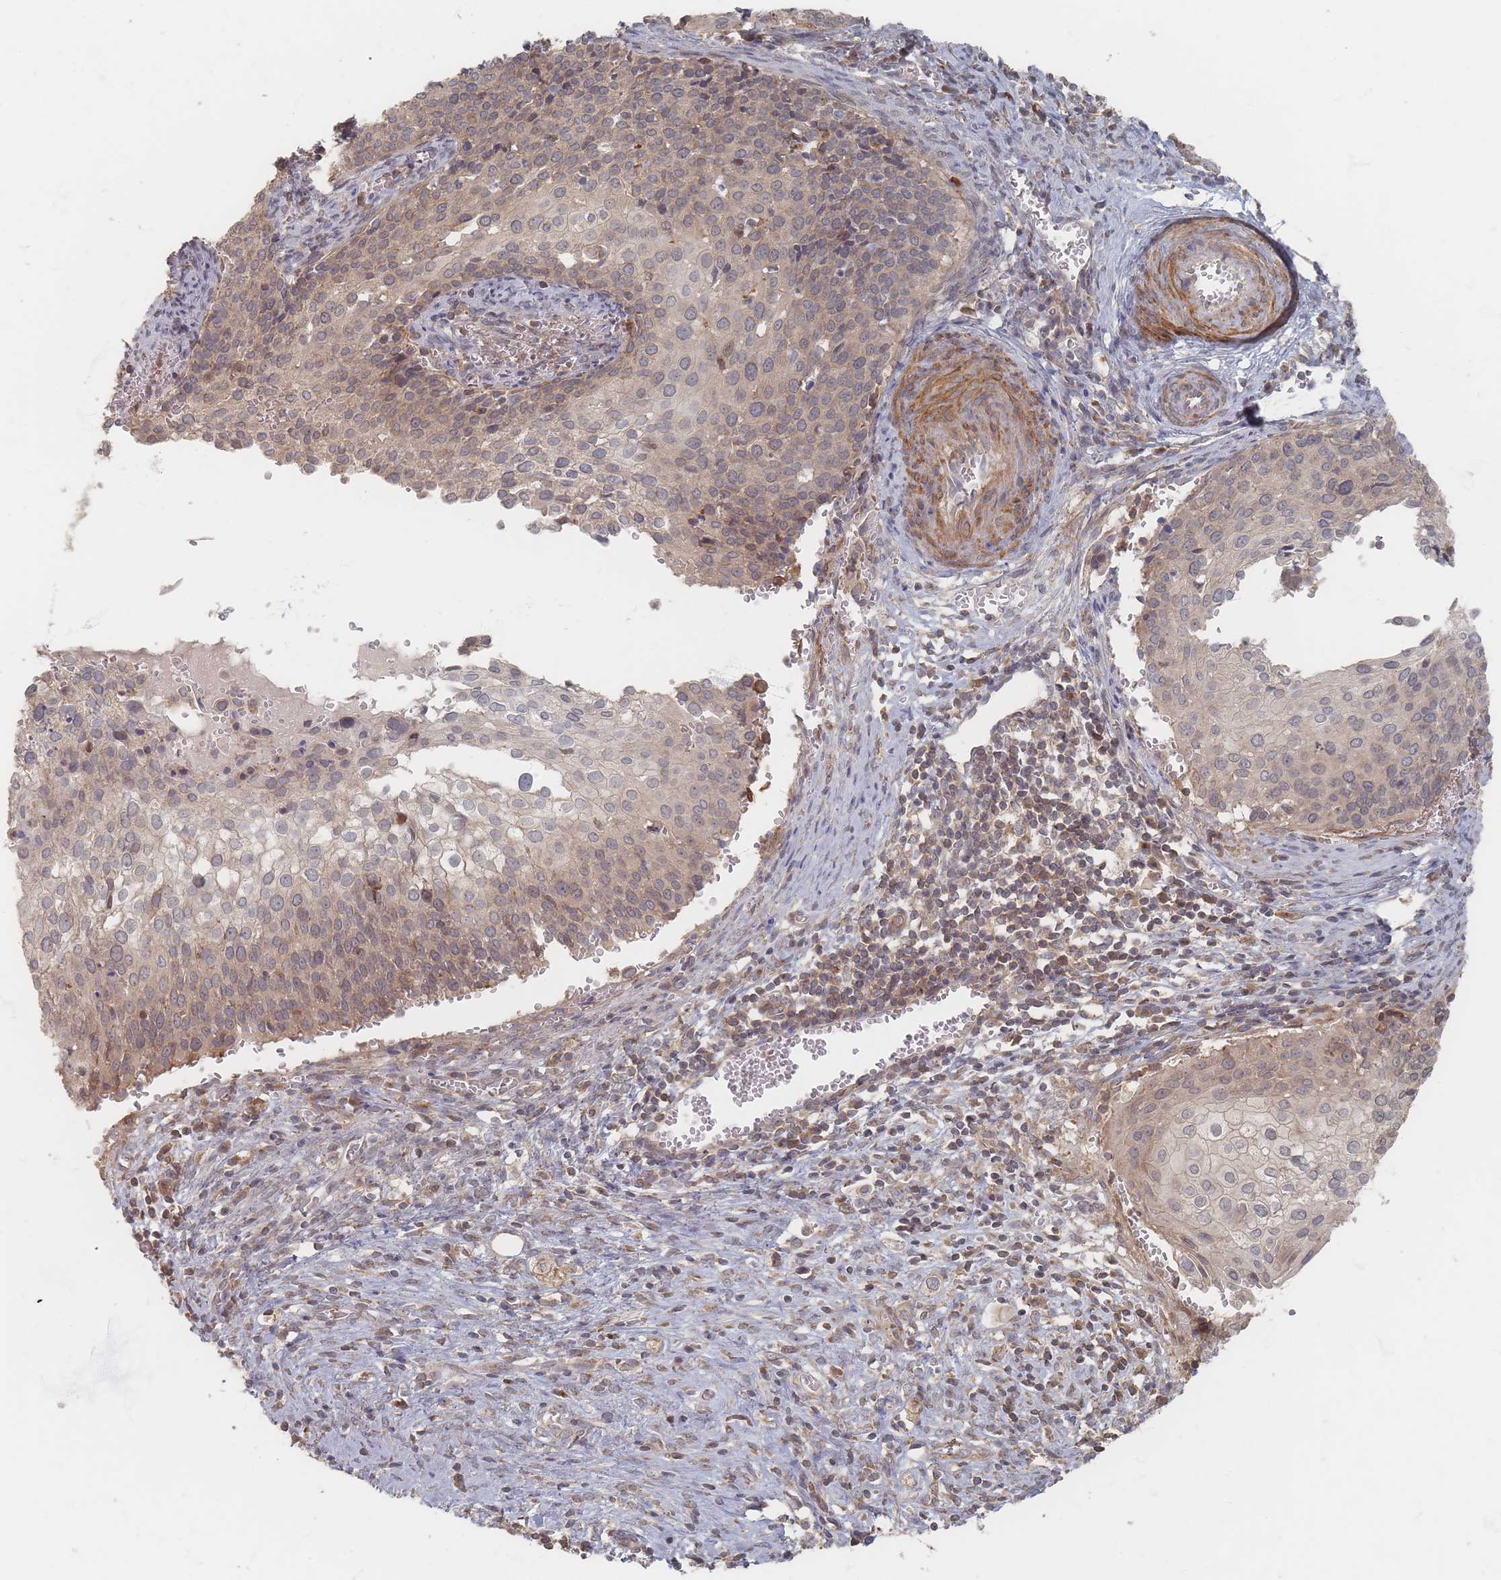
{"staining": {"intensity": "weak", "quantity": ">75%", "location": "cytoplasmic/membranous"}, "tissue": "cervical cancer", "cell_type": "Tumor cells", "image_type": "cancer", "snomed": [{"axis": "morphology", "description": "Squamous cell carcinoma, NOS"}, {"axis": "topography", "description": "Cervix"}], "caption": "The micrograph exhibits staining of cervical cancer, revealing weak cytoplasmic/membranous protein positivity (brown color) within tumor cells. (DAB (3,3'-diaminobenzidine) IHC, brown staining for protein, blue staining for nuclei).", "gene": "GLE1", "patient": {"sex": "female", "age": 44}}